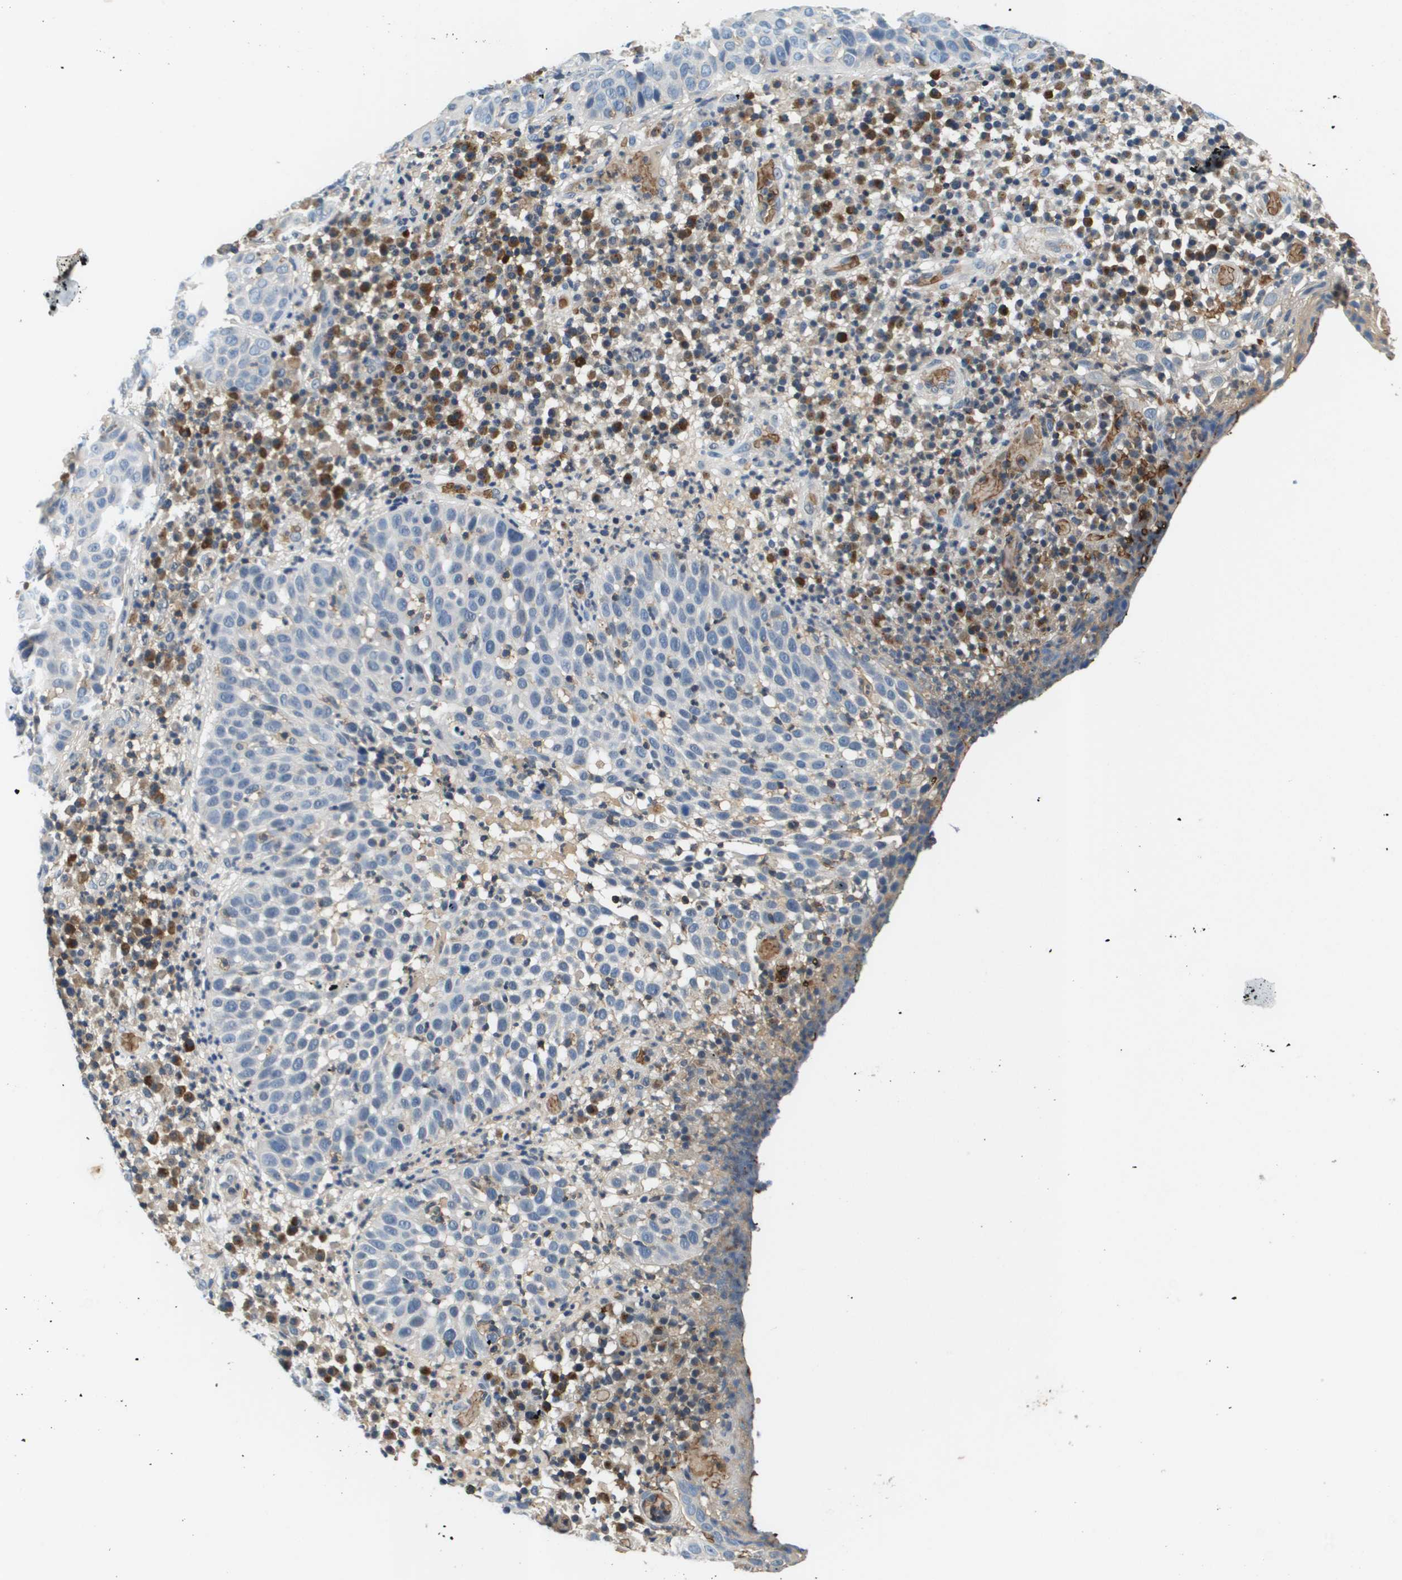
{"staining": {"intensity": "negative", "quantity": "none", "location": "none"}, "tissue": "skin cancer", "cell_type": "Tumor cells", "image_type": "cancer", "snomed": [{"axis": "morphology", "description": "Squamous cell carcinoma in situ, NOS"}, {"axis": "morphology", "description": "Squamous cell carcinoma, NOS"}, {"axis": "topography", "description": "Skin"}], "caption": "Skin squamous cell carcinoma was stained to show a protein in brown. There is no significant positivity in tumor cells. Brightfield microscopy of IHC stained with DAB (3,3'-diaminobenzidine) (brown) and hematoxylin (blue), captured at high magnification.", "gene": "KCNQ5", "patient": {"sex": "male", "age": 93}}